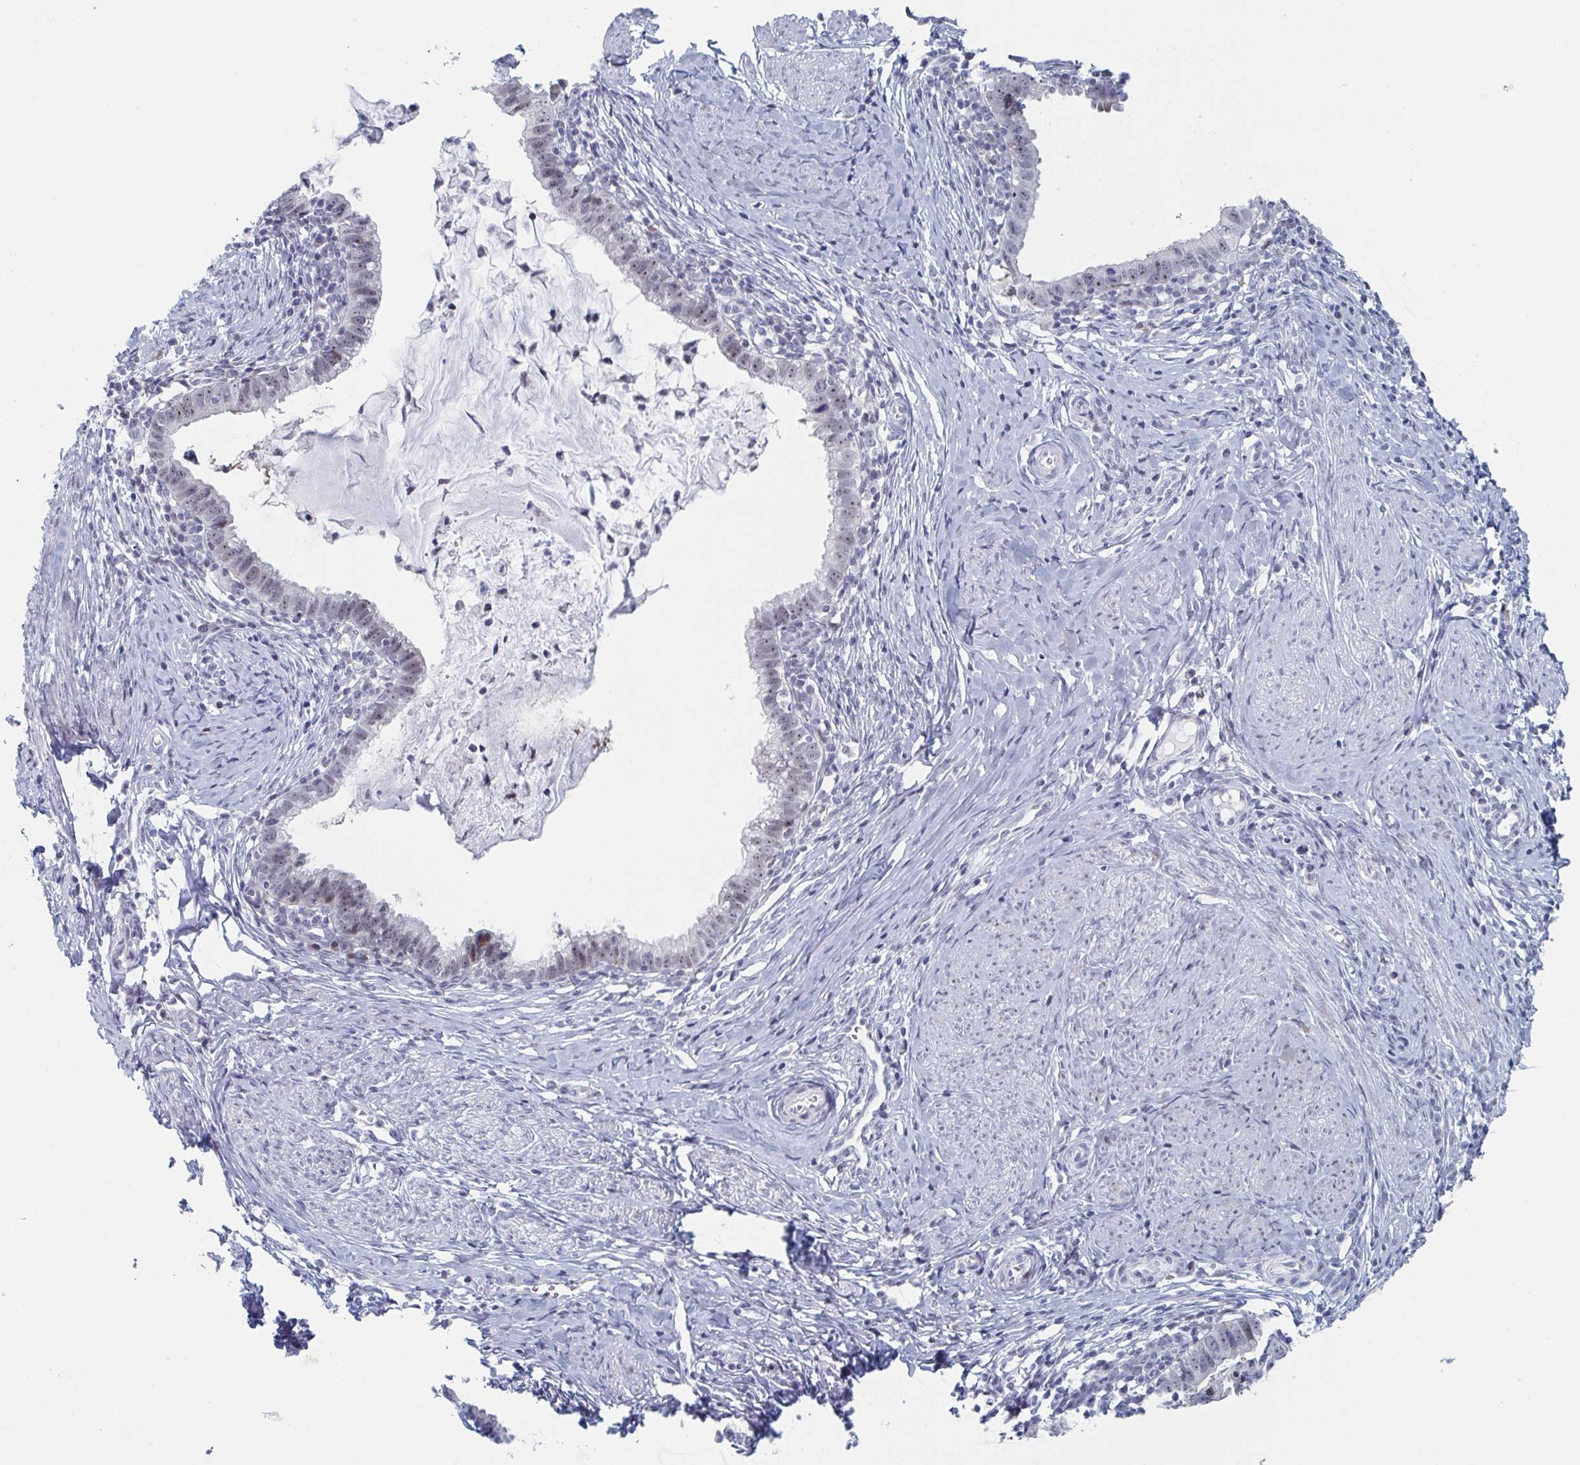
{"staining": {"intensity": "weak", "quantity": ">75%", "location": "nuclear"}, "tissue": "cervical cancer", "cell_type": "Tumor cells", "image_type": "cancer", "snomed": [{"axis": "morphology", "description": "Adenocarcinoma, NOS"}, {"axis": "topography", "description": "Cervix"}], "caption": "Protein expression analysis of adenocarcinoma (cervical) reveals weak nuclear expression in approximately >75% of tumor cells.", "gene": "NR1H2", "patient": {"sex": "female", "age": 36}}